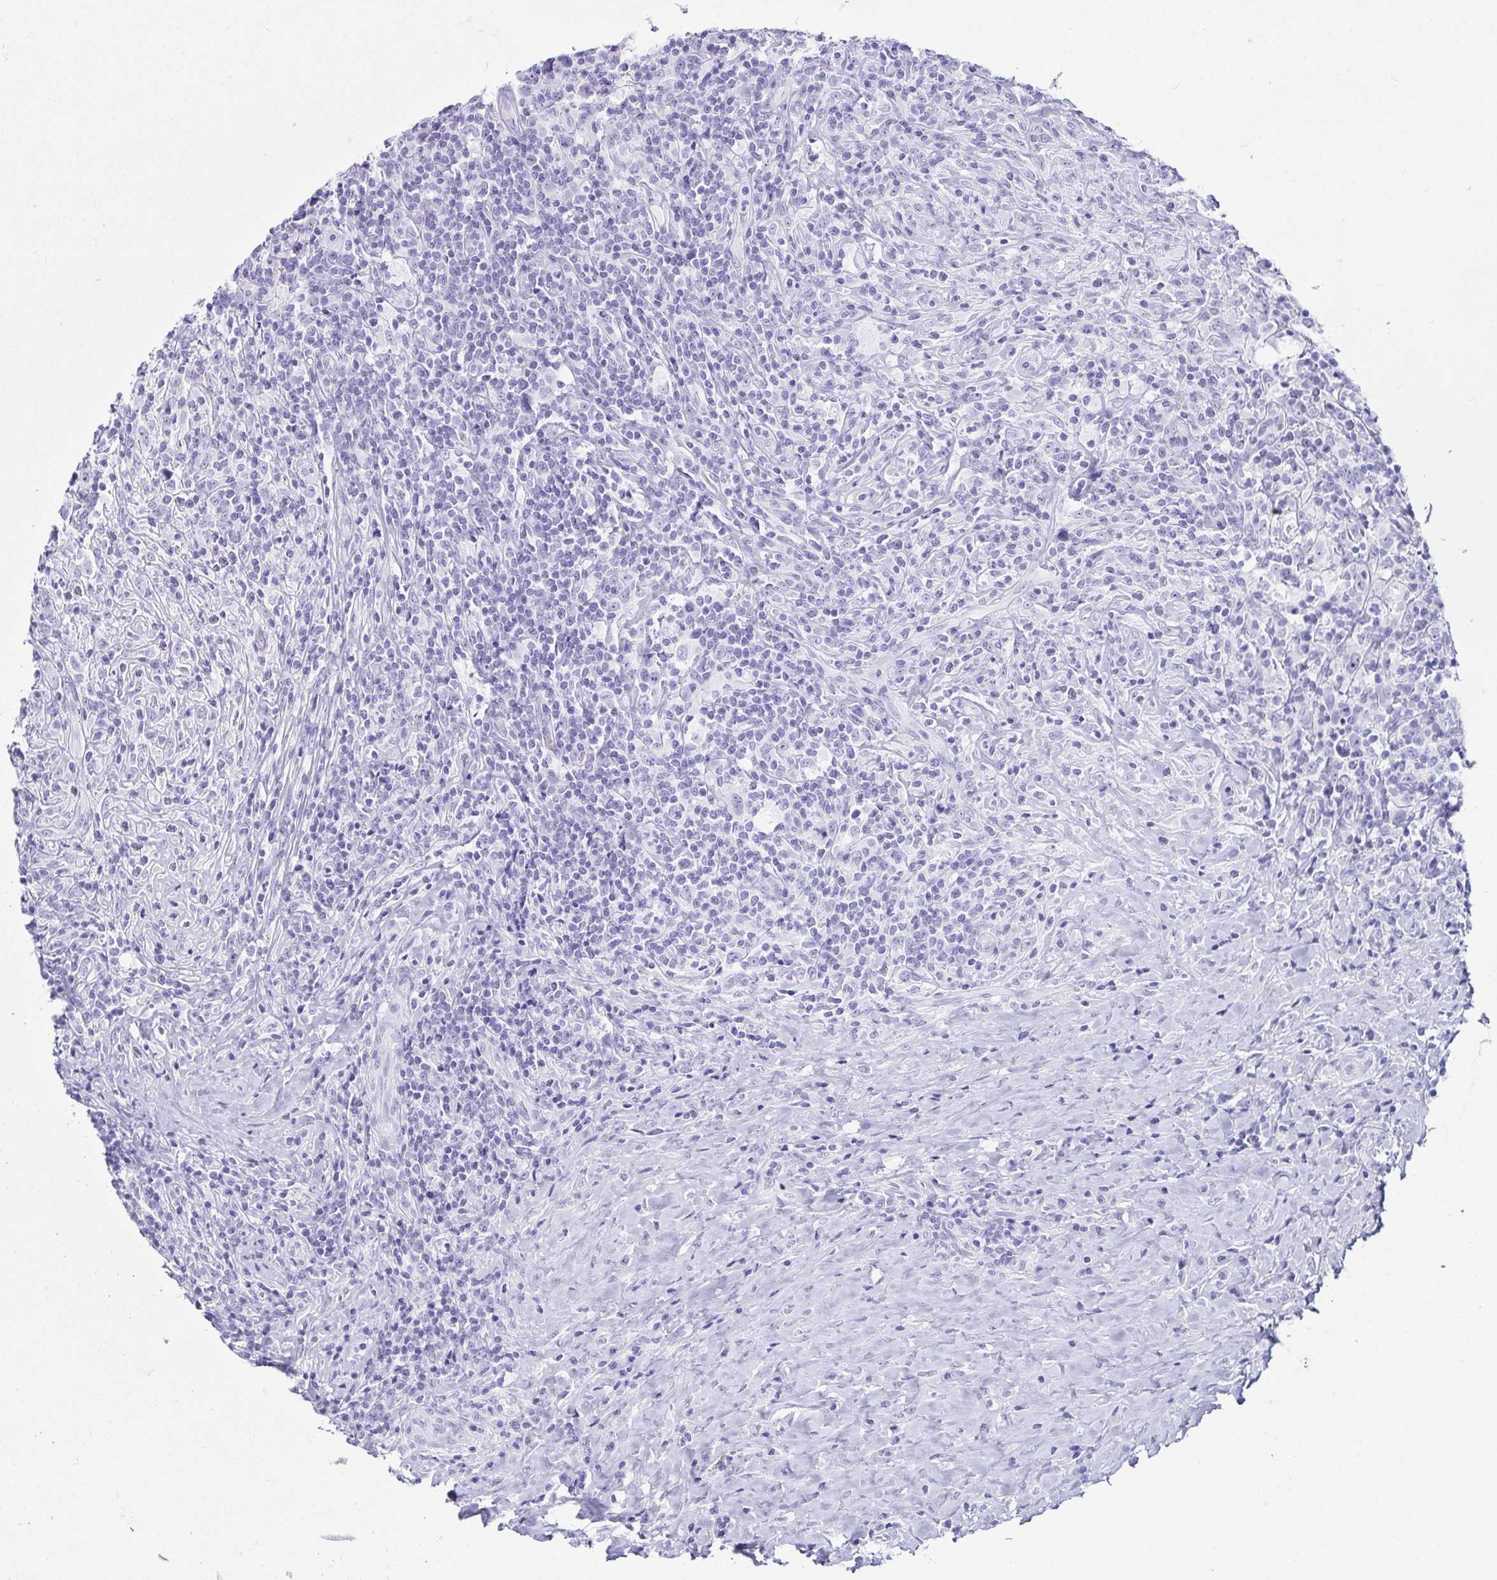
{"staining": {"intensity": "negative", "quantity": "none", "location": "none"}, "tissue": "lymphoma", "cell_type": "Tumor cells", "image_type": "cancer", "snomed": [{"axis": "morphology", "description": "Hodgkin's disease, NOS"}, {"axis": "topography", "description": "Lymph node"}], "caption": "IHC histopathology image of lymphoma stained for a protein (brown), which shows no staining in tumor cells.", "gene": "CD164L2", "patient": {"sex": "female", "age": 18}}